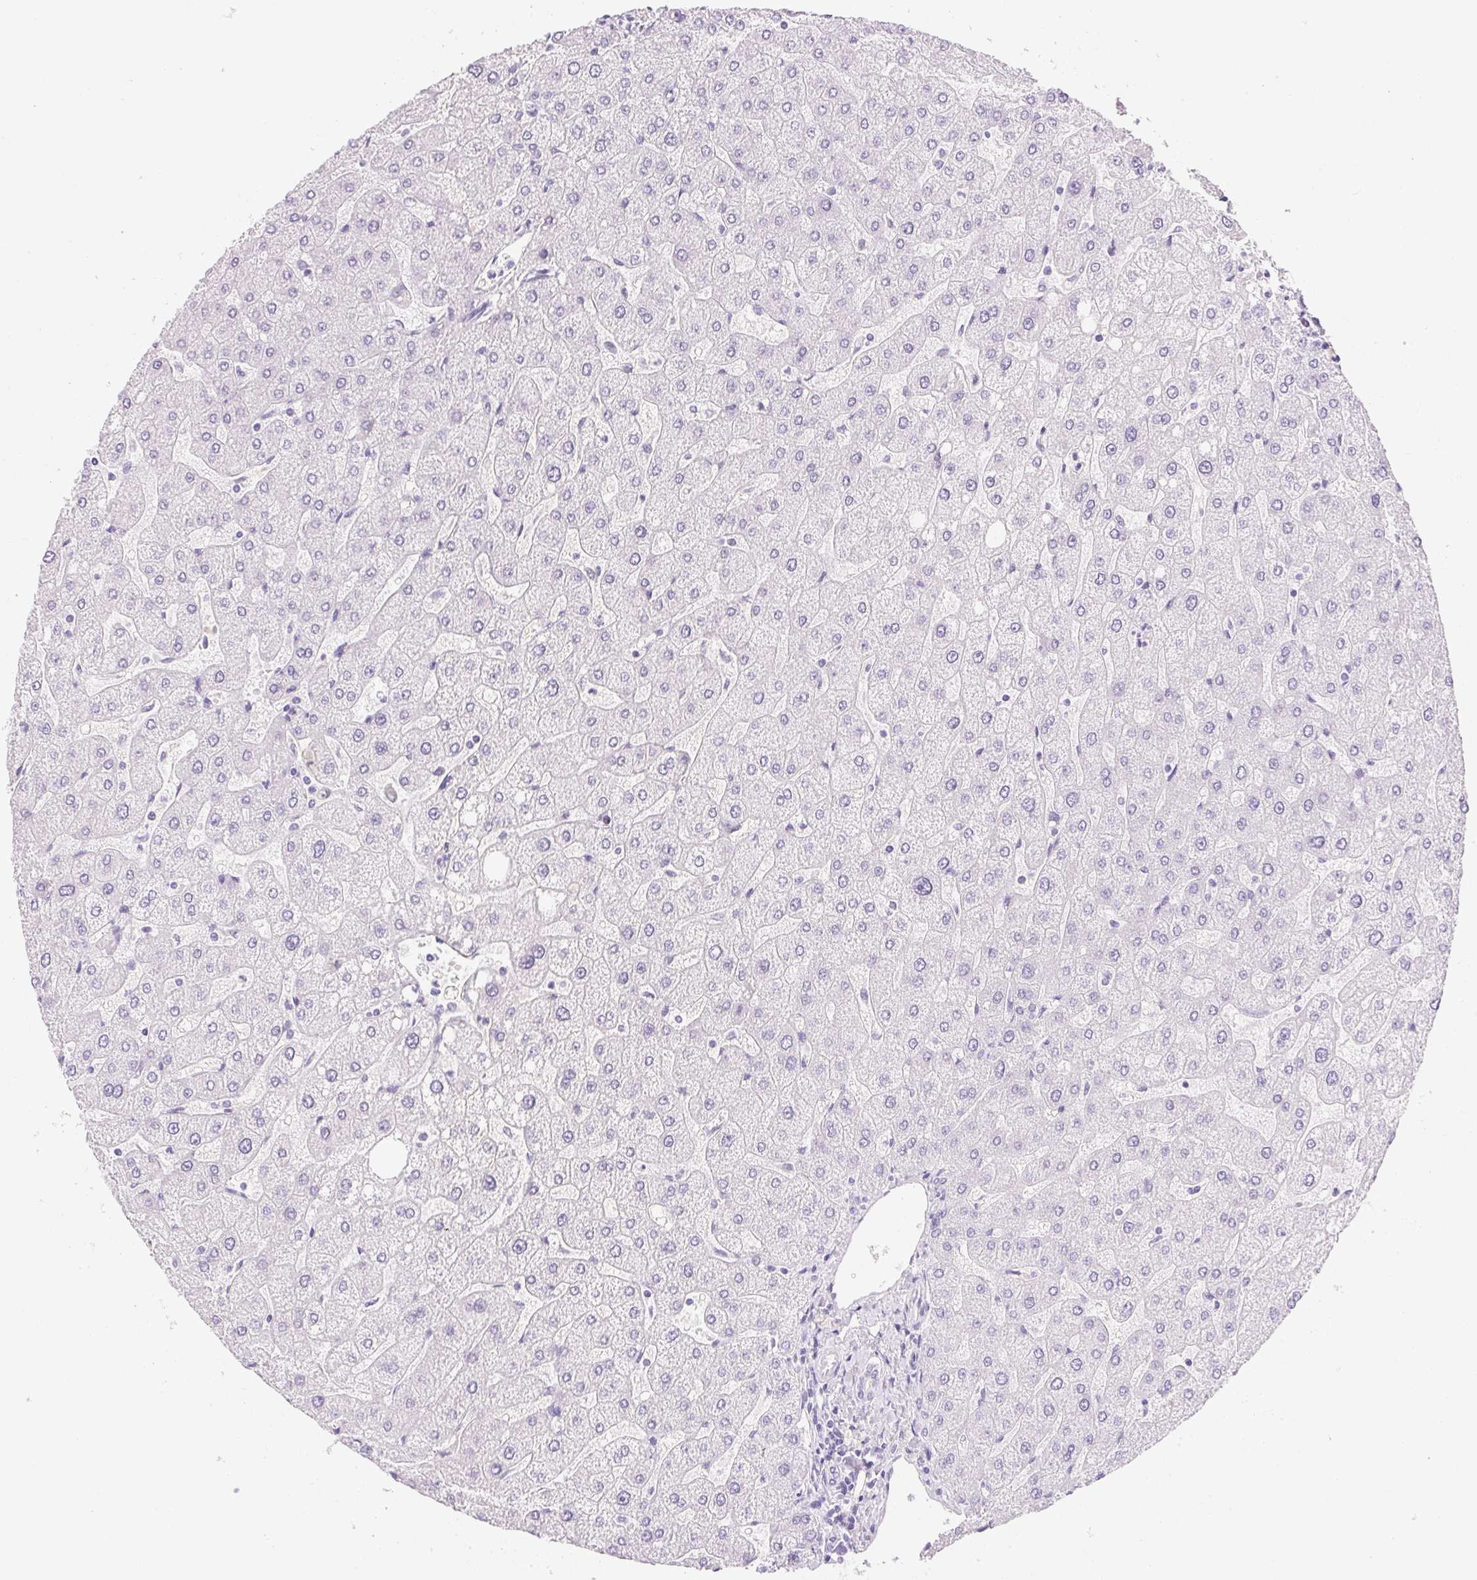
{"staining": {"intensity": "negative", "quantity": "none", "location": "none"}, "tissue": "liver", "cell_type": "Cholangiocytes", "image_type": "normal", "snomed": [{"axis": "morphology", "description": "Normal tissue, NOS"}, {"axis": "topography", "description": "Liver"}], "caption": "Micrograph shows no significant protein positivity in cholangiocytes of benign liver.", "gene": "CLDN16", "patient": {"sex": "male", "age": 67}}